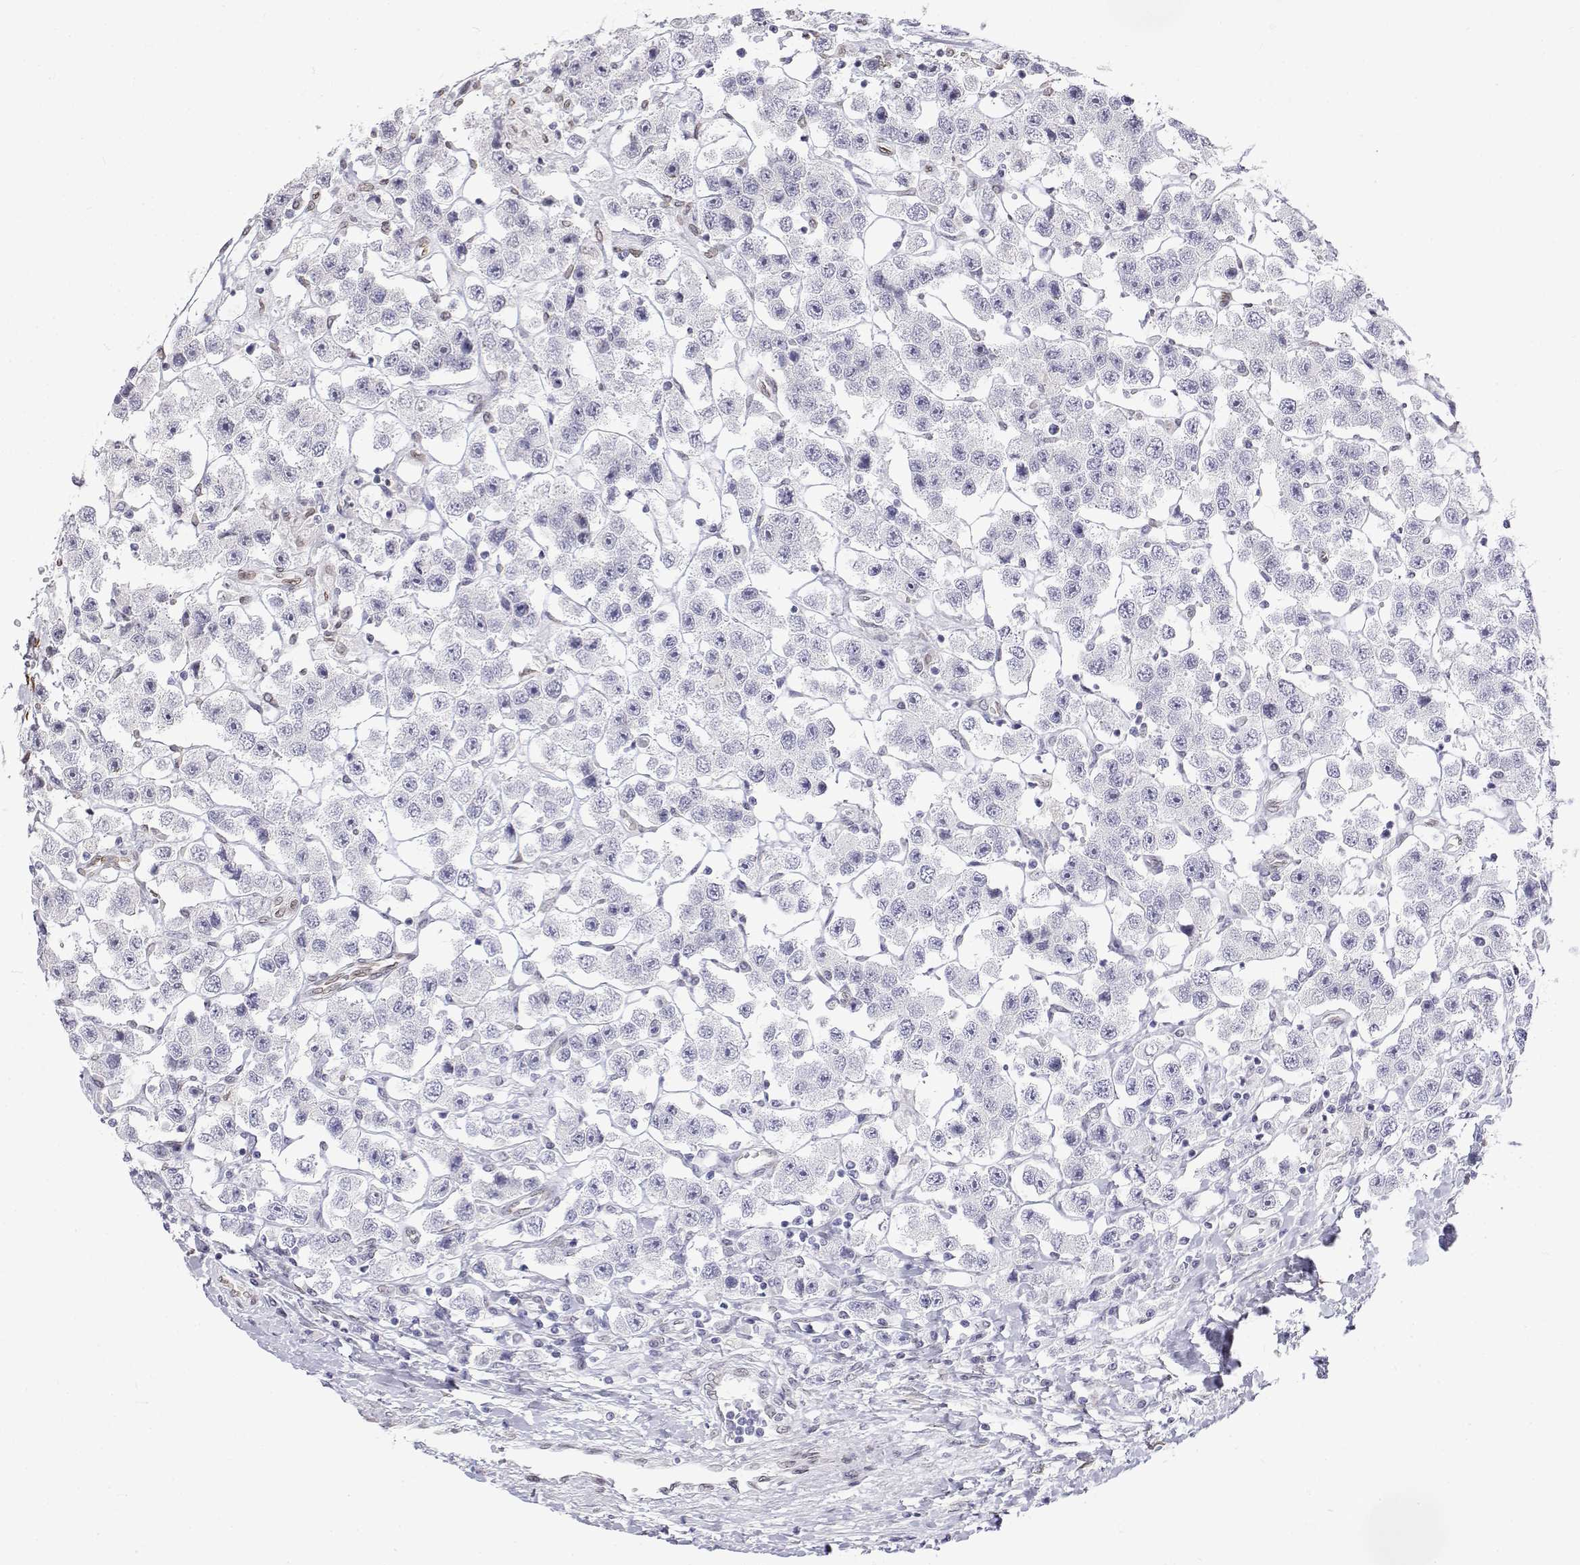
{"staining": {"intensity": "negative", "quantity": "none", "location": "none"}, "tissue": "testis cancer", "cell_type": "Tumor cells", "image_type": "cancer", "snomed": [{"axis": "morphology", "description": "Seminoma, NOS"}, {"axis": "topography", "description": "Testis"}], "caption": "DAB (3,3'-diaminobenzidine) immunohistochemical staining of human seminoma (testis) reveals no significant staining in tumor cells. Nuclei are stained in blue.", "gene": "ZNF532", "patient": {"sex": "male", "age": 45}}